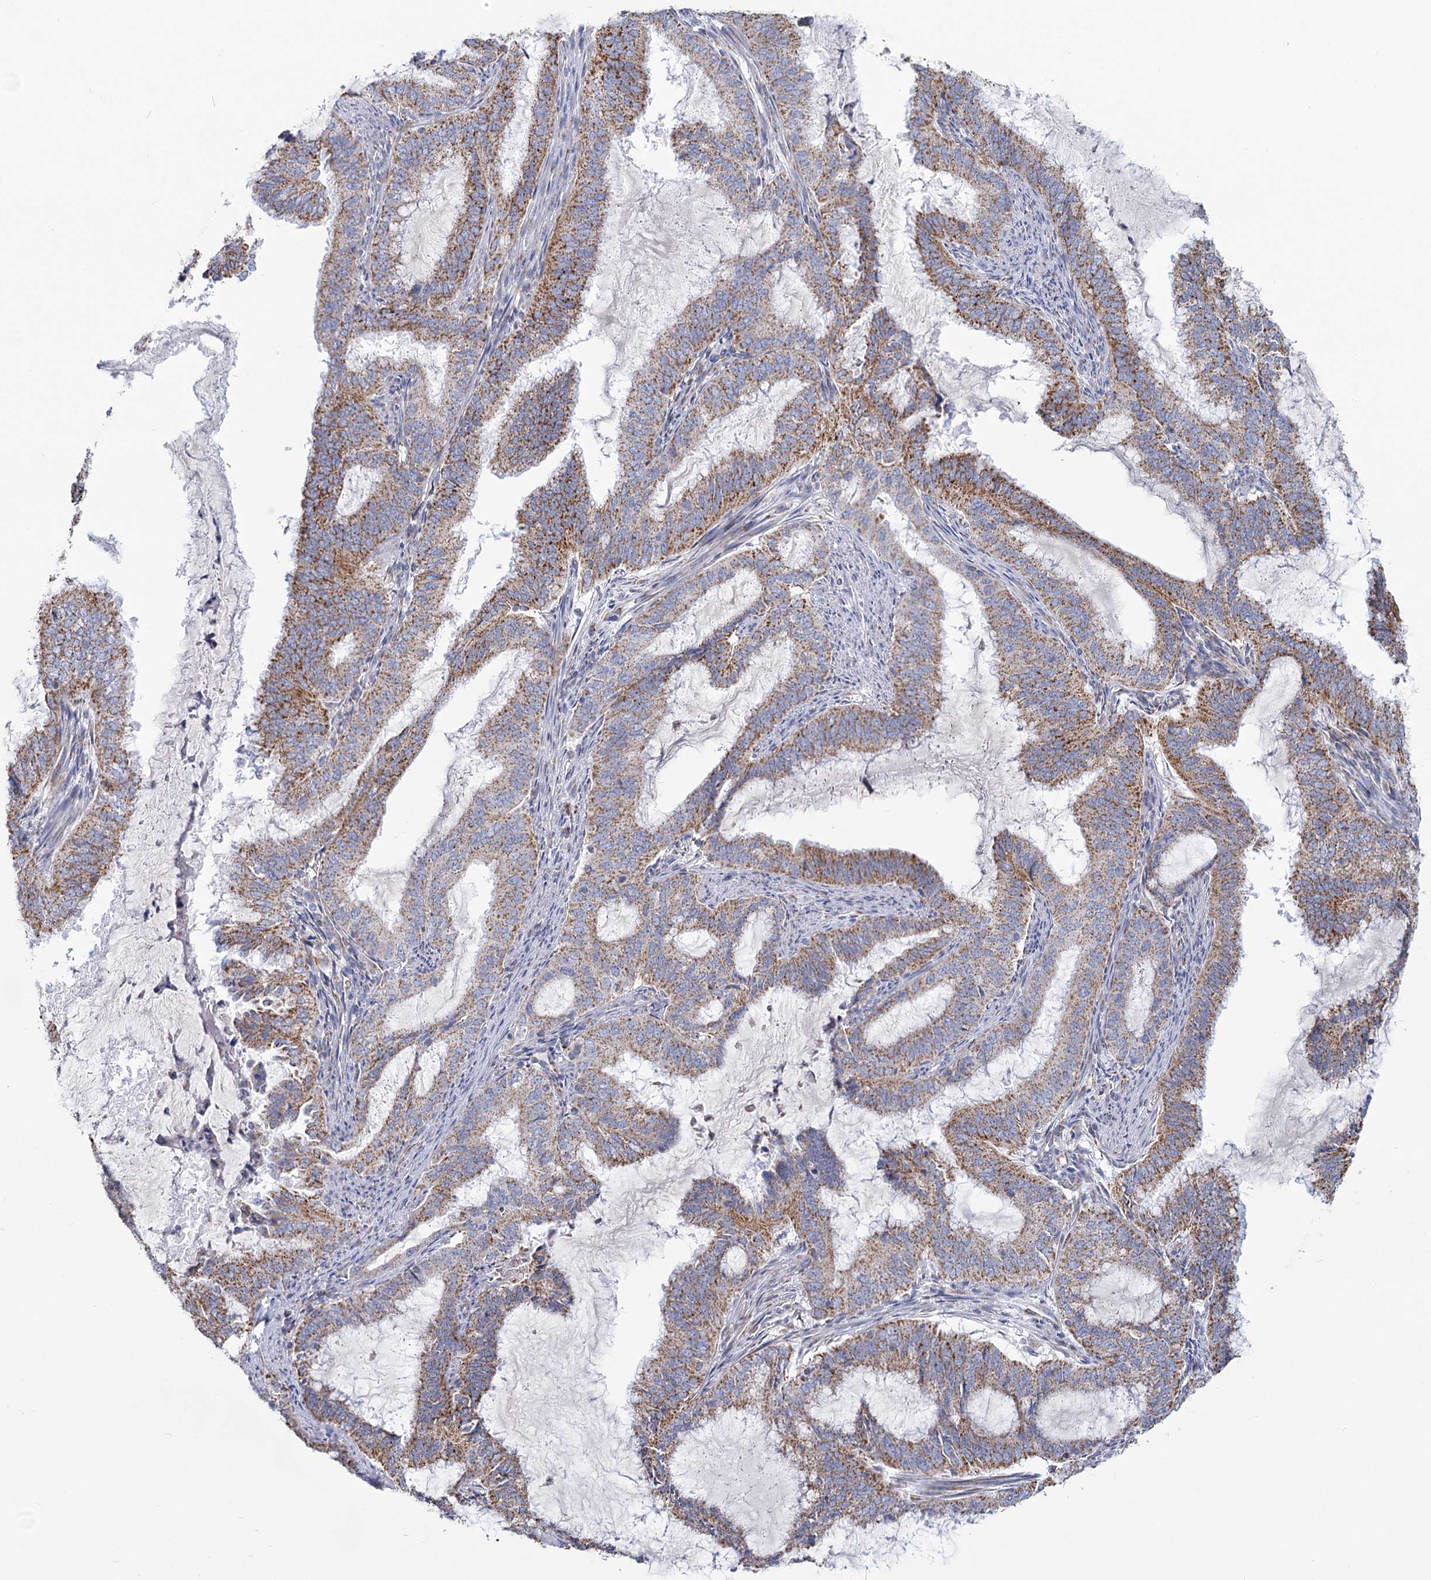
{"staining": {"intensity": "moderate", "quantity": ">75%", "location": "cytoplasmic/membranous"}, "tissue": "endometrial cancer", "cell_type": "Tumor cells", "image_type": "cancer", "snomed": [{"axis": "morphology", "description": "Adenocarcinoma, NOS"}, {"axis": "topography", "description": "Endometrium"}], "caption": "Immunohistochemistry photomicrograph of adenocarcinoma (endometrial) stained for a protein (brown), which shows medium levels of moderate cytoplasmic/membranous expression in approximately >75% of tumor cells.", "gene": "NDUFC2", "patient": {"sex": "female", "age": 51}}